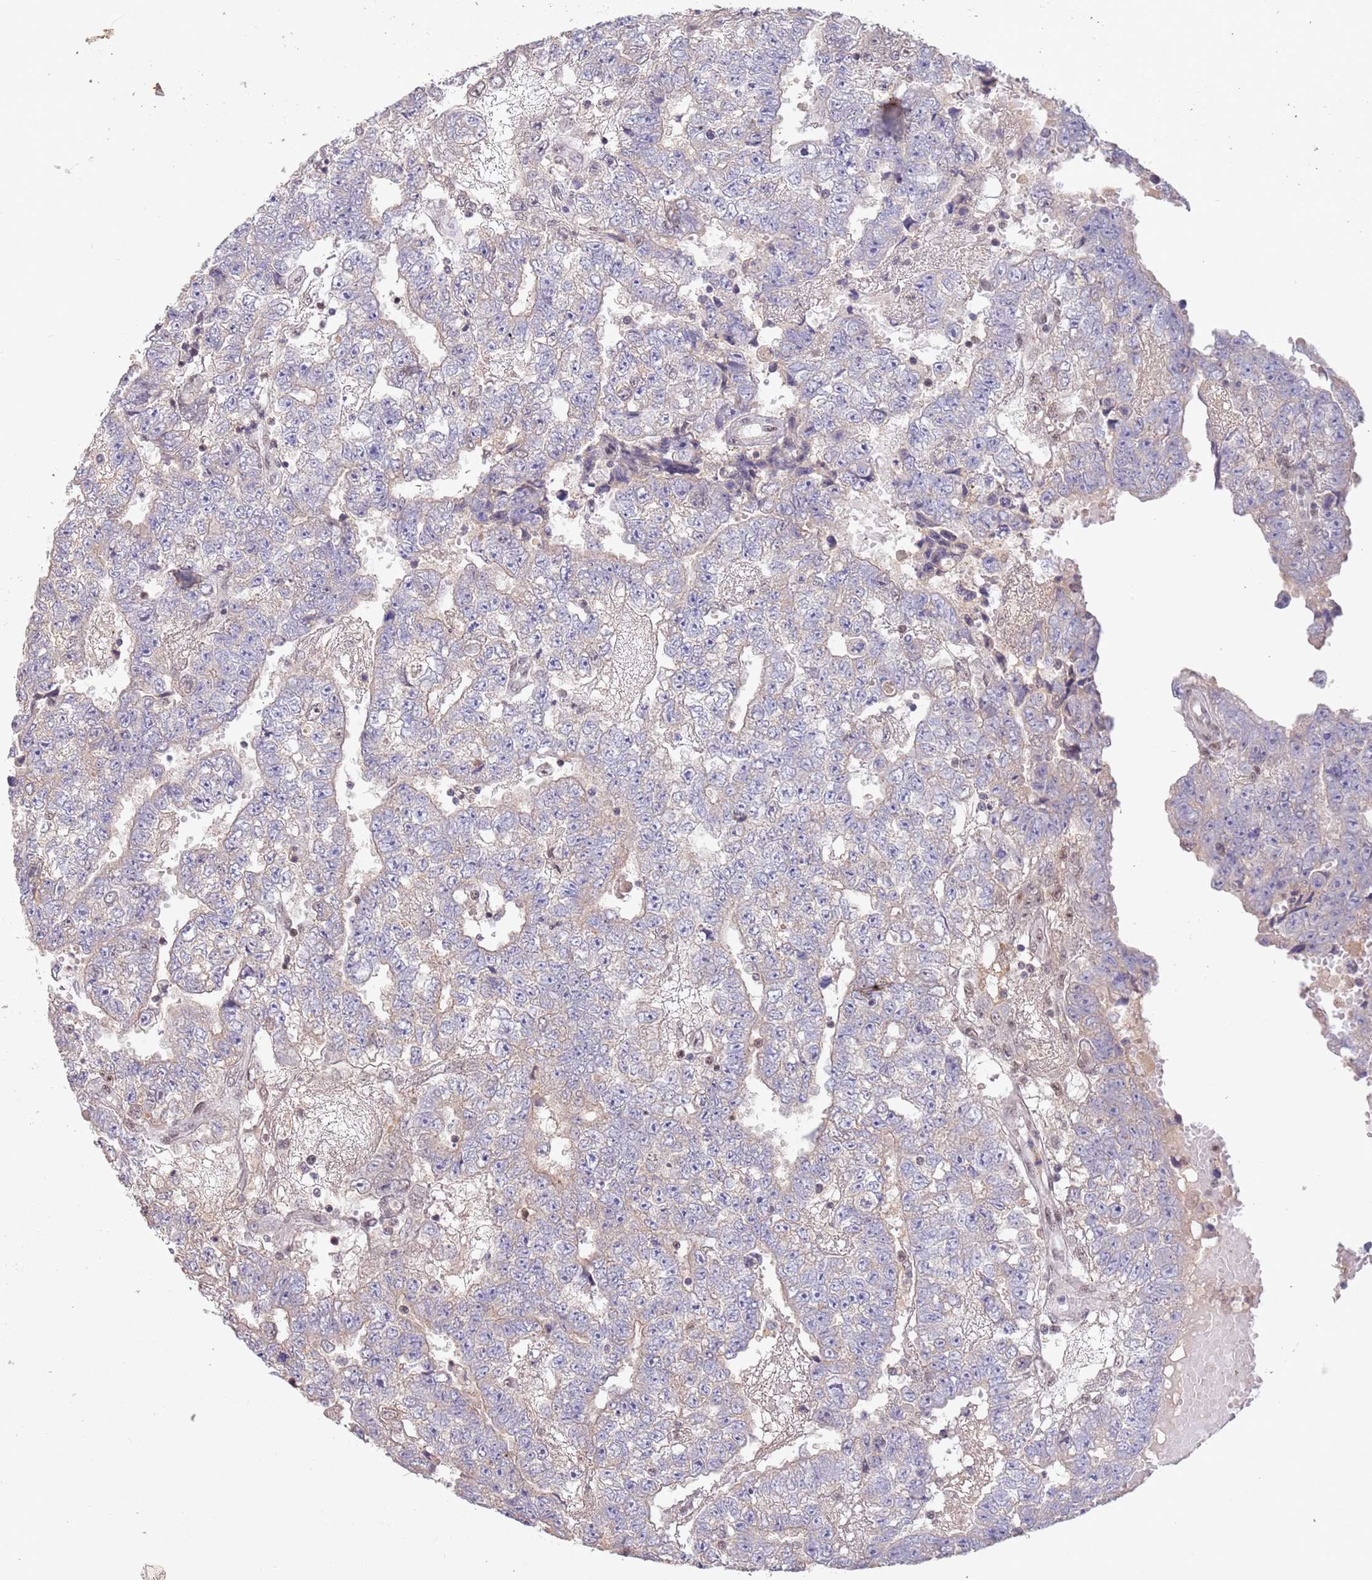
{"staining": {"intensity": "negative", "quantity": "none", "location": "none"}, "tissue": "testis cancer", "cell_type": "Tumor cells", "image_type": "cancer", "snomed": [{"axis": "morphology", "description": "Carcinoma, Embryonal, NOS"}, {"axis": "topography", "description": "Testis"}], "caption": "The photomicrograph exhibits no significant positivity in tumor cells of embryonal carcinoma (testis).", "gene": "CIZ1", "patient": {"sex": "male", "age": 25}}